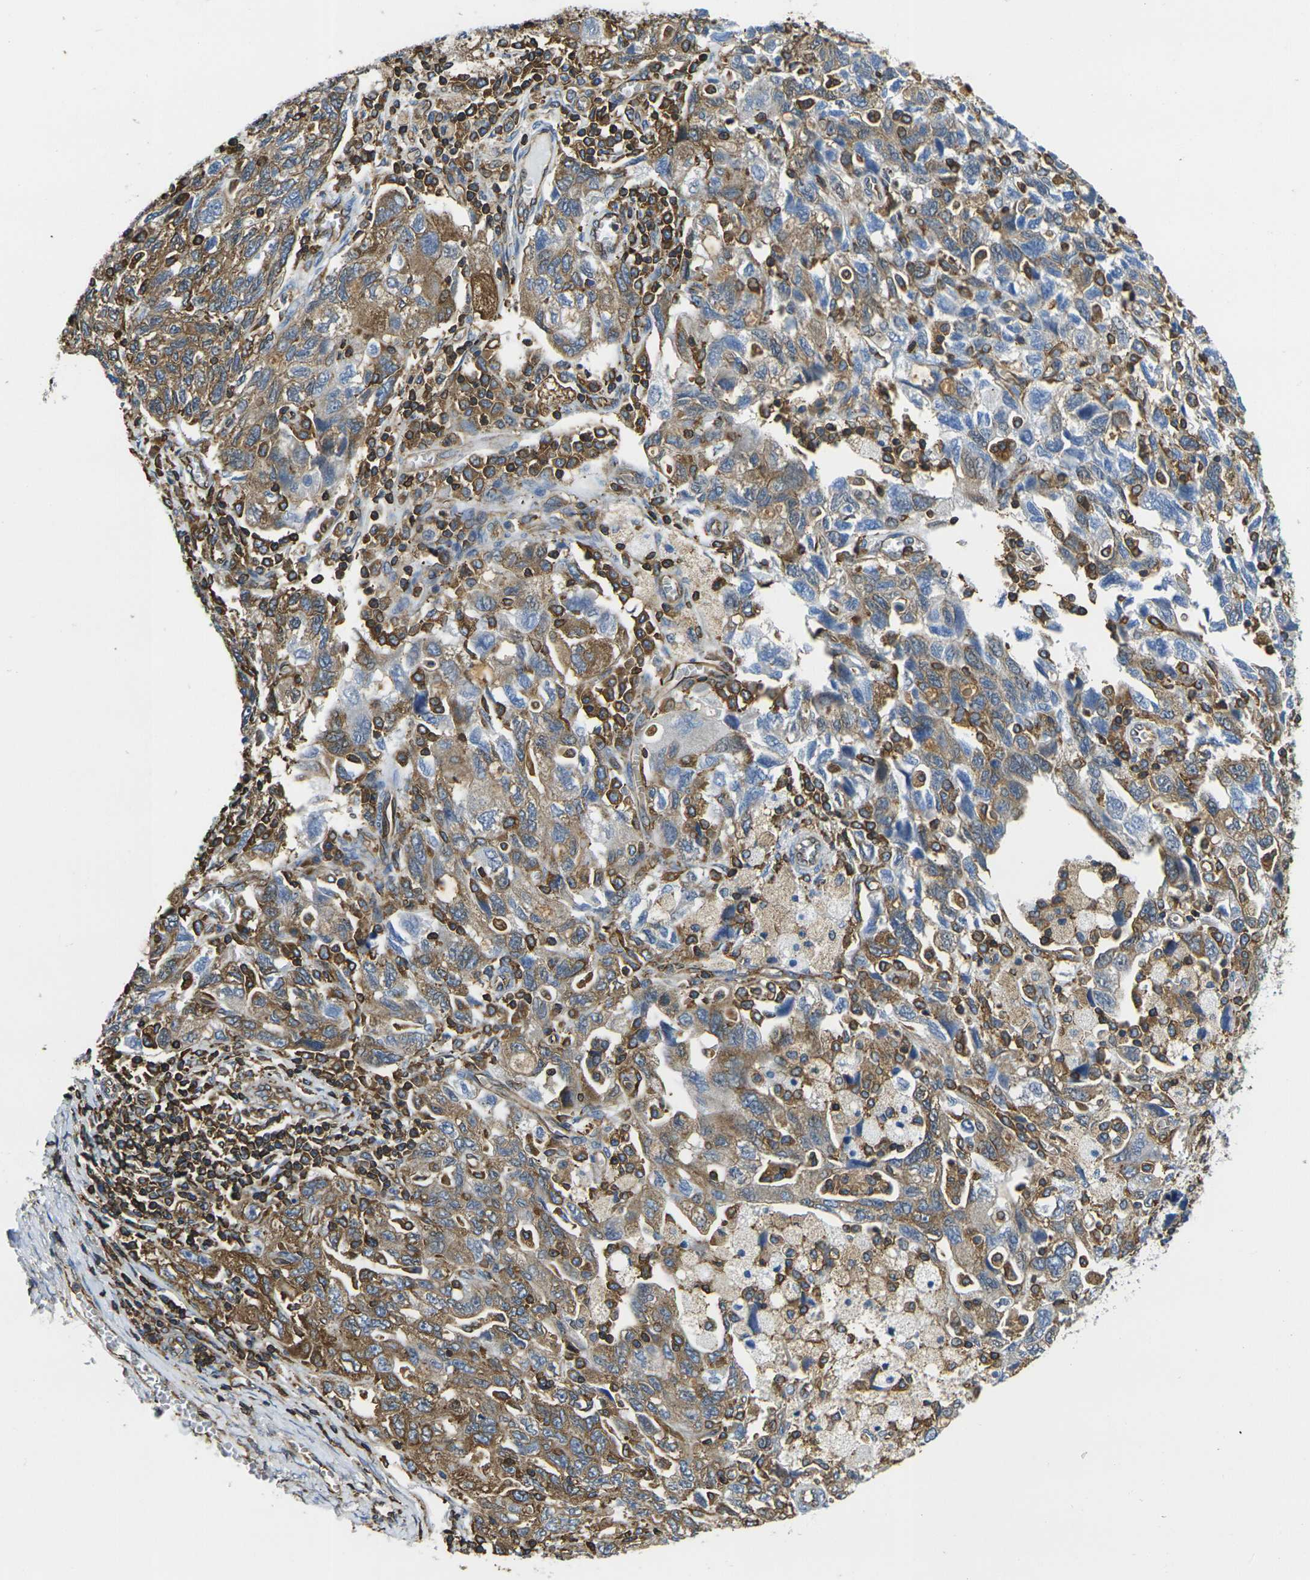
{"staining": {"intensity": "moderate", "quantity": "25%-75%", "location": "cytoplasmic/membranous"}, "tissue": "ovarian cancer", "cell_type": "Tumor cells", "image_type": "cancer", "snomed": [{"axis": "morphology", "description": "Carcinoma, NOS"}, {"axis": "morphology", "description": "Cystadenocarcinoma, serous, NOS"}, {"axis": "topography", "description": "Ovary"}], "caption": "A medium amount of moderate cytoplasmic/membranous positivity is appreciated in approximately 25%-75% of tumor cells in ovarian cancer tissue. The staining was performed using DAB to visualize the protein expression in brown, while the nuclei were stained in blue with hematoxylin (Magnification: 20x).", "gene": "FAM110D", "patient": {"sex": "female", "age": 69}}